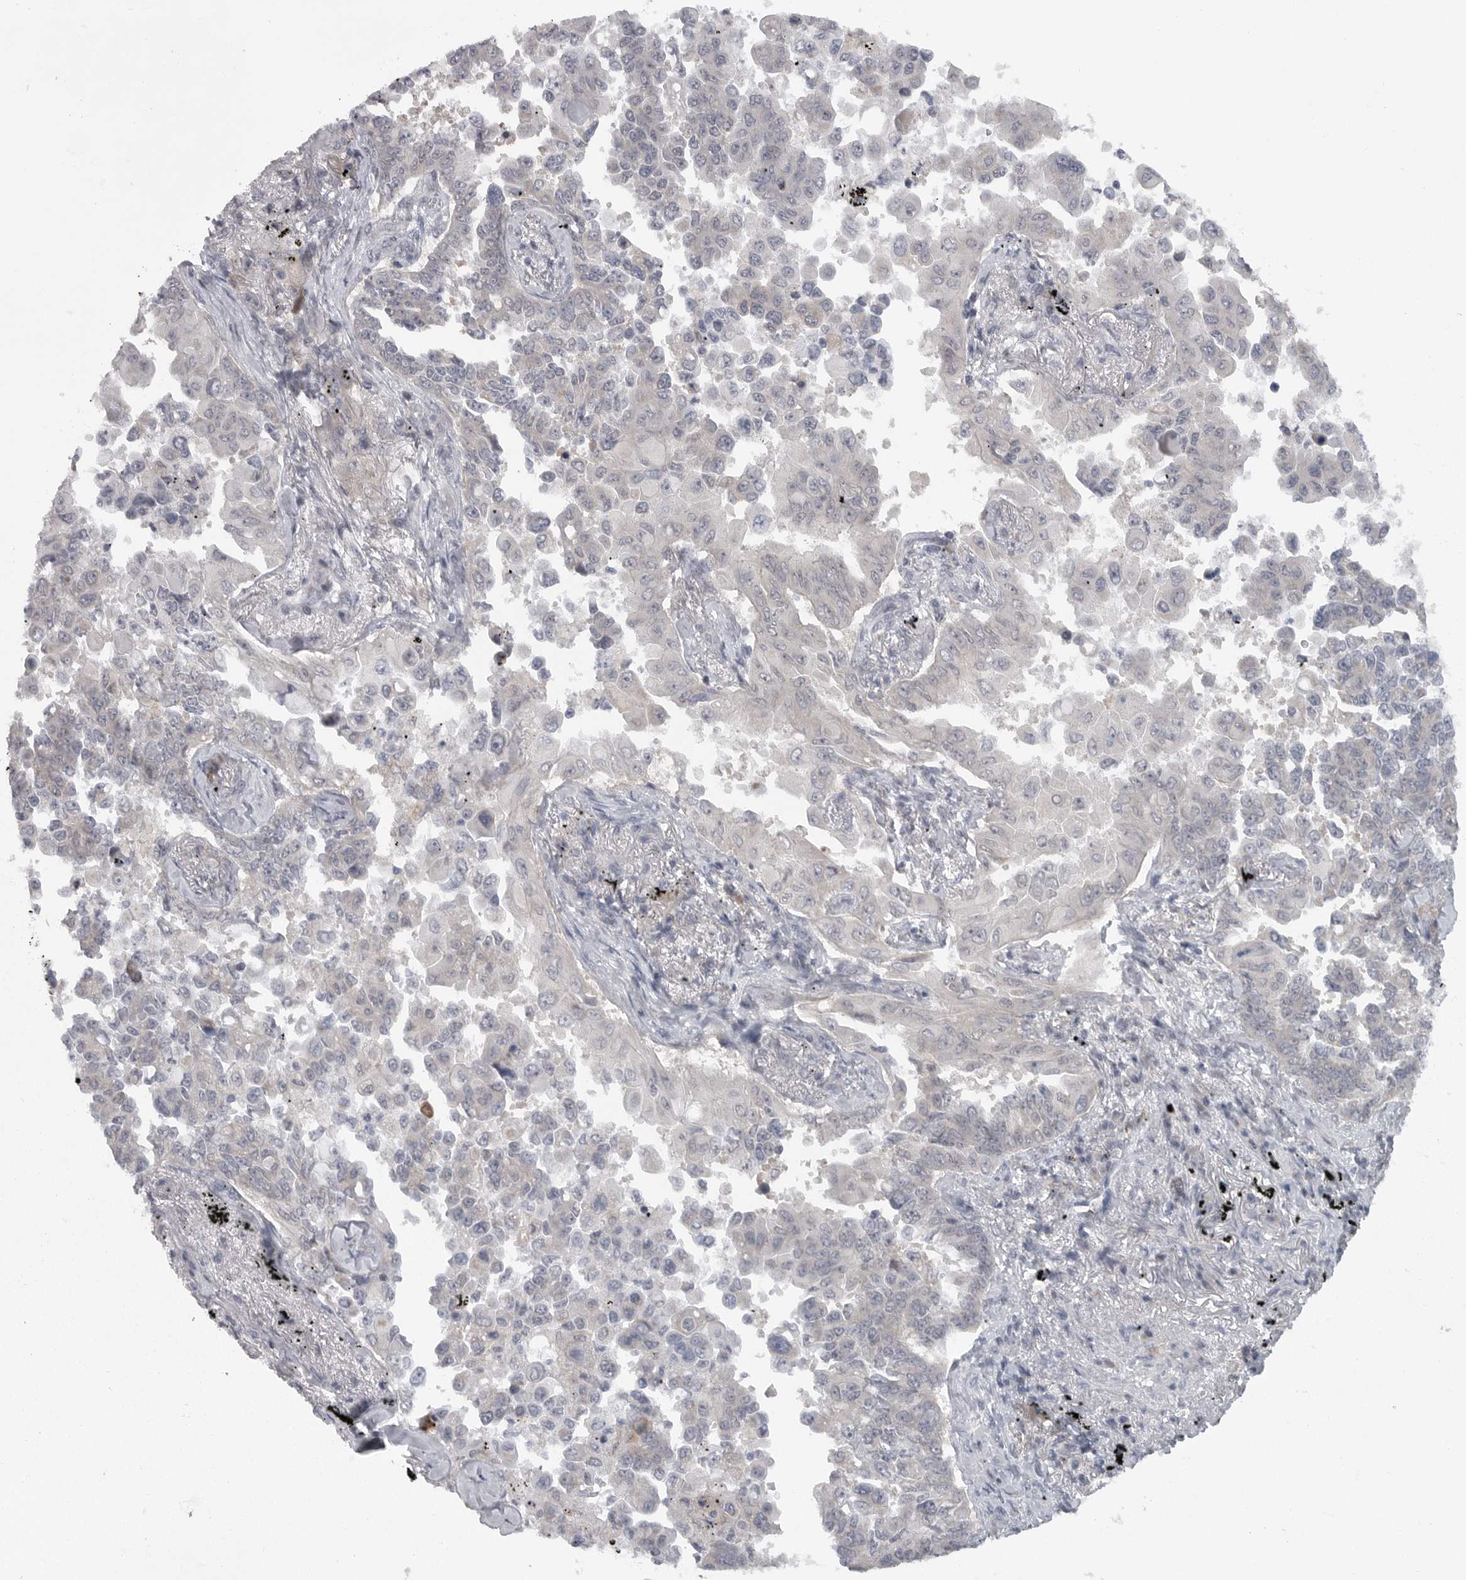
{"staining": {"intensity": "negative", "quantity": "none", "location": "none"}, "tissue": "lung cancer", "cell_type": "Tumor cells", "image_type": "cancer", "snomed": [{"axis": "morphology", "description": "Adenocarcinoma, NOS"}, {"axis": "topography", "description": "Lung"}], "caption": "Protein analysis of lung cancer reveals no significant expression in tumor cells.", "gene": "PPP1R9A", "patient": {"sex": "female", "age": 67}}